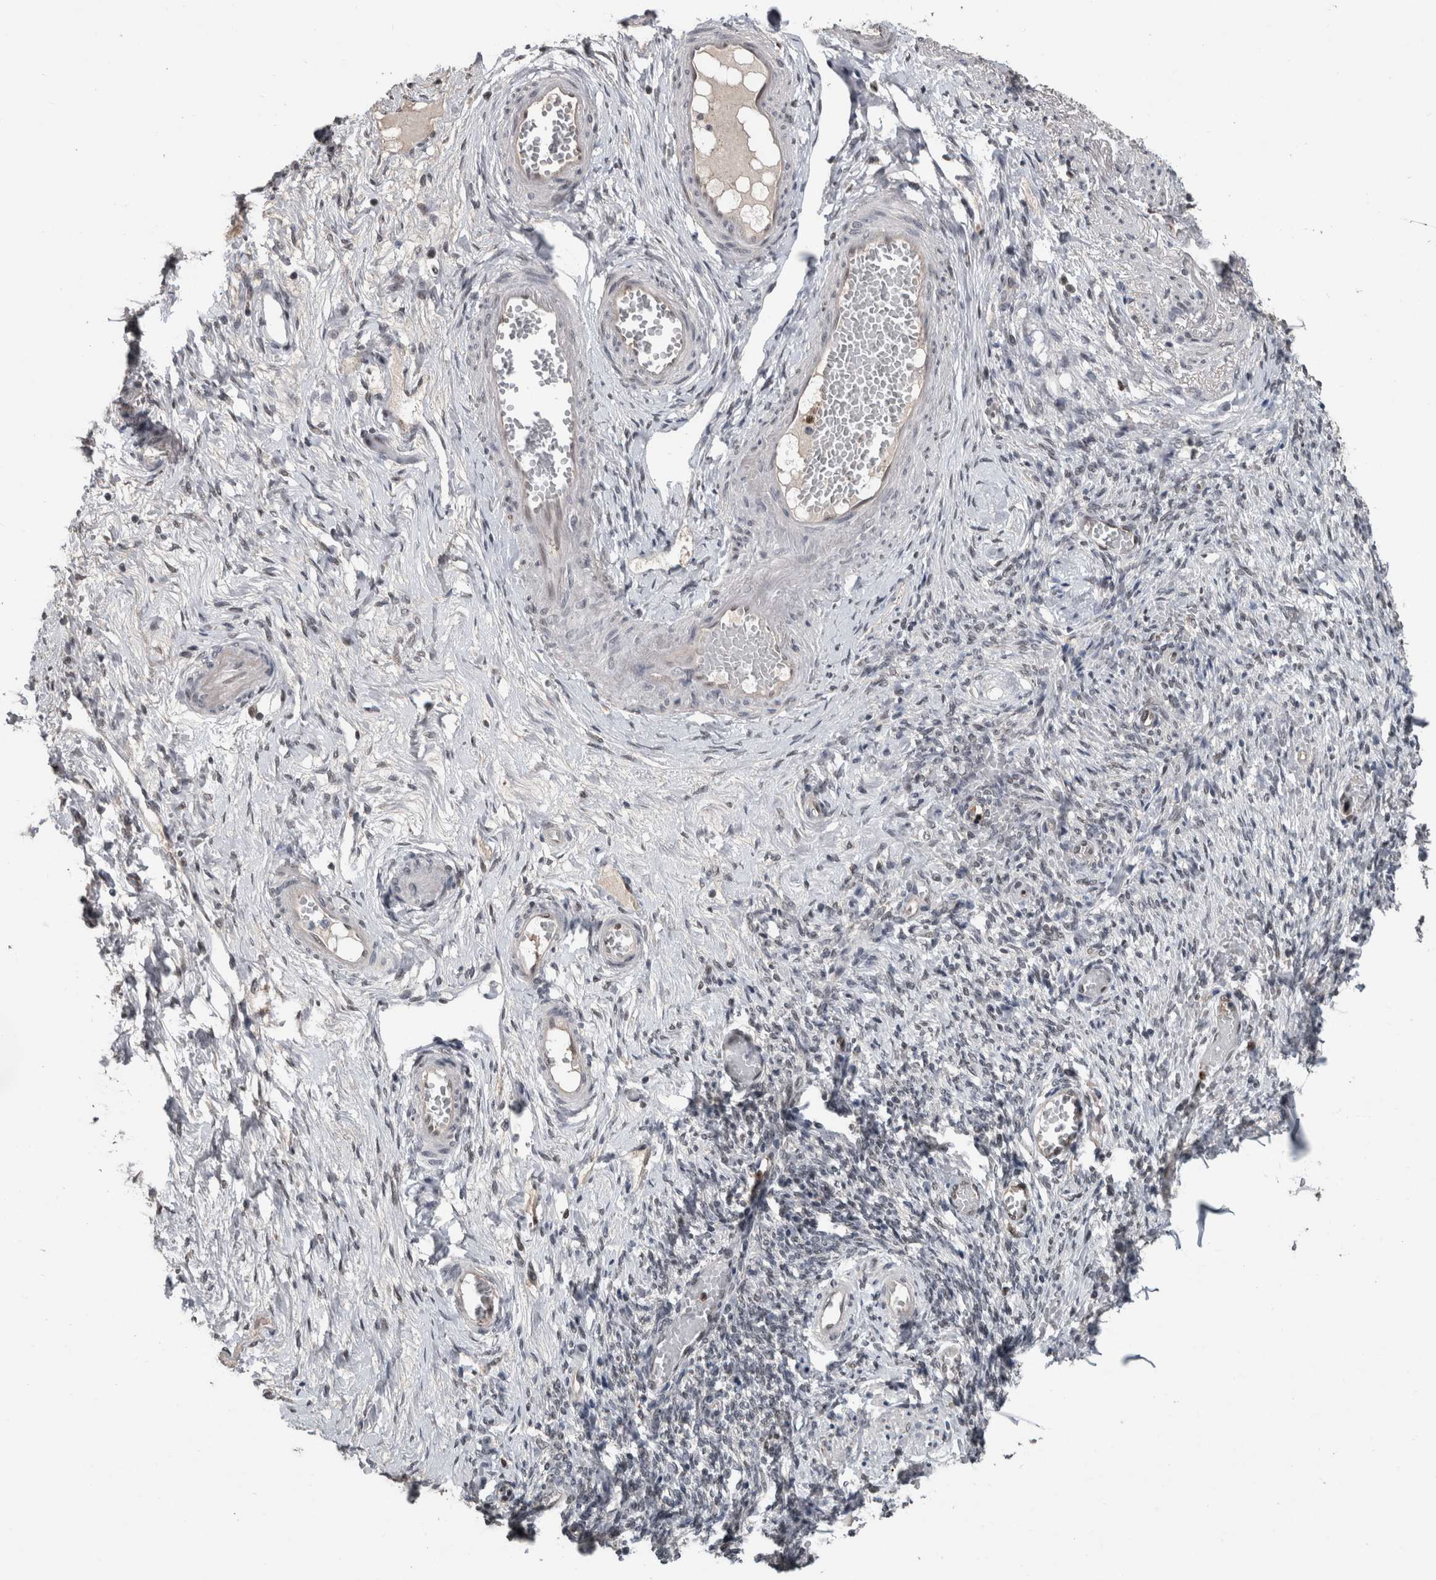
{"staining": {"intensity": "negative", "quantity": "none", "location": "none"}, "tissue": "adipose tissue", "cell_type": "Adipocytes", "image_type": "normal", "snomed": [{"axis": "morphology", "description": "Normal tissue, NOS"}, {"axis": "topography", "description": "Vascular tissue"}, {"axis": "topography", "description": "Fallopian tube"}, {"axis": "topography", "description": "Ovary"}], "caption": "An immunohistochemistry (IHC) micrograph of unremarkable adipose tissue is shown. There is no staining in adipocytes of adipose tissue.", "gene": "POLD2", "patient": {"sex": "female", "age": 67}}